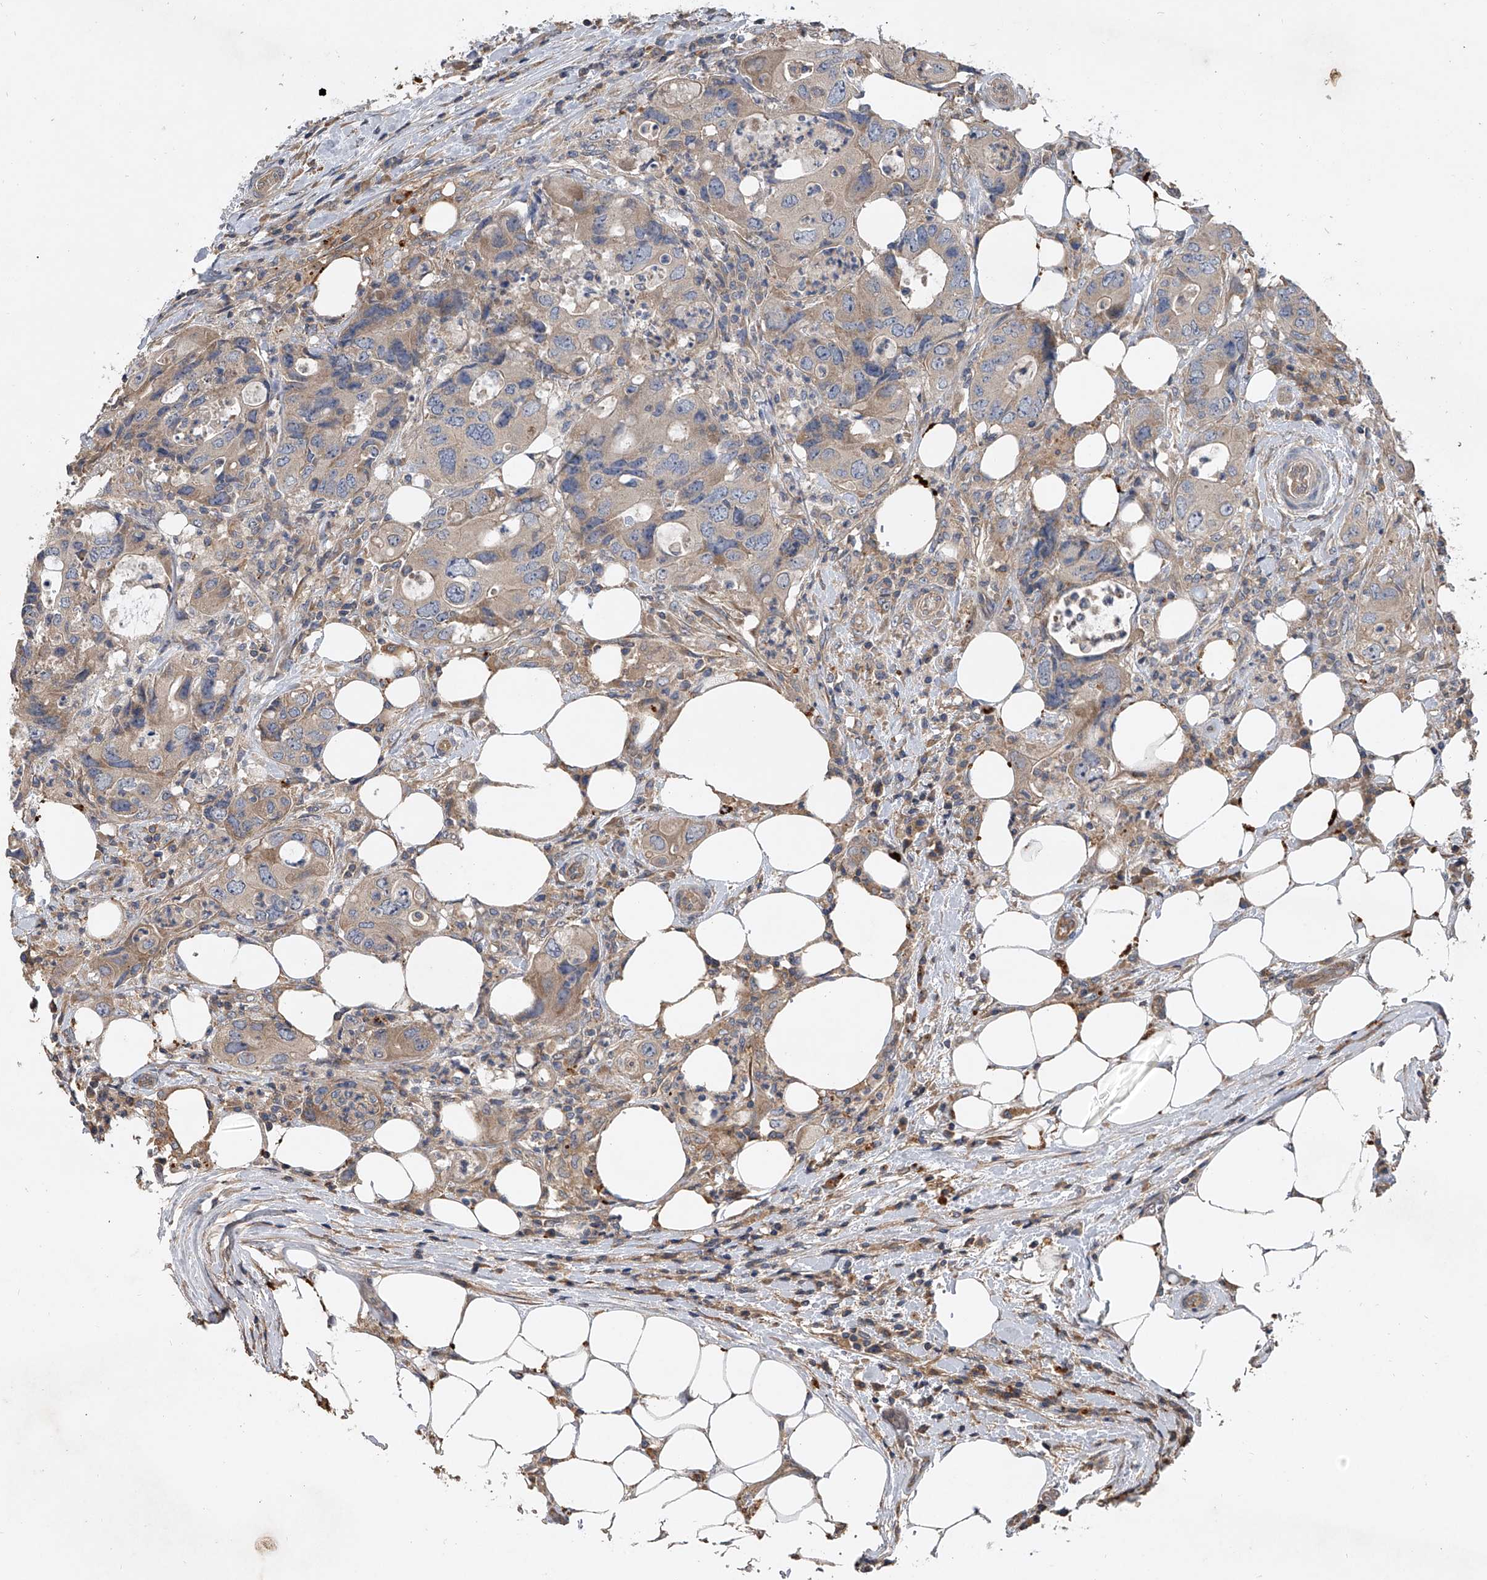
{"staining": {"intensity": "weak", "quantity": "25%-75%", "location": "cytoplasmic/membranous"}, "tissue": "colorectal cancer", "cell_type": "Tumor cells", "image_type": "cancer", "snomed": [{"axis": "morphology", "description": "Adenocarcinoma, NOS"}, {"axis": "topography", "description": "Colon"}], "caption": "This histopathology image shows IHC staining of human colorectal cancer (adenocarcinoma), with low weak cytoplasmic/membranous staining in about 25%-75% of tumor cells.", "gene": "DOCK9", "patient": {"sex": "male", "age": 71}}